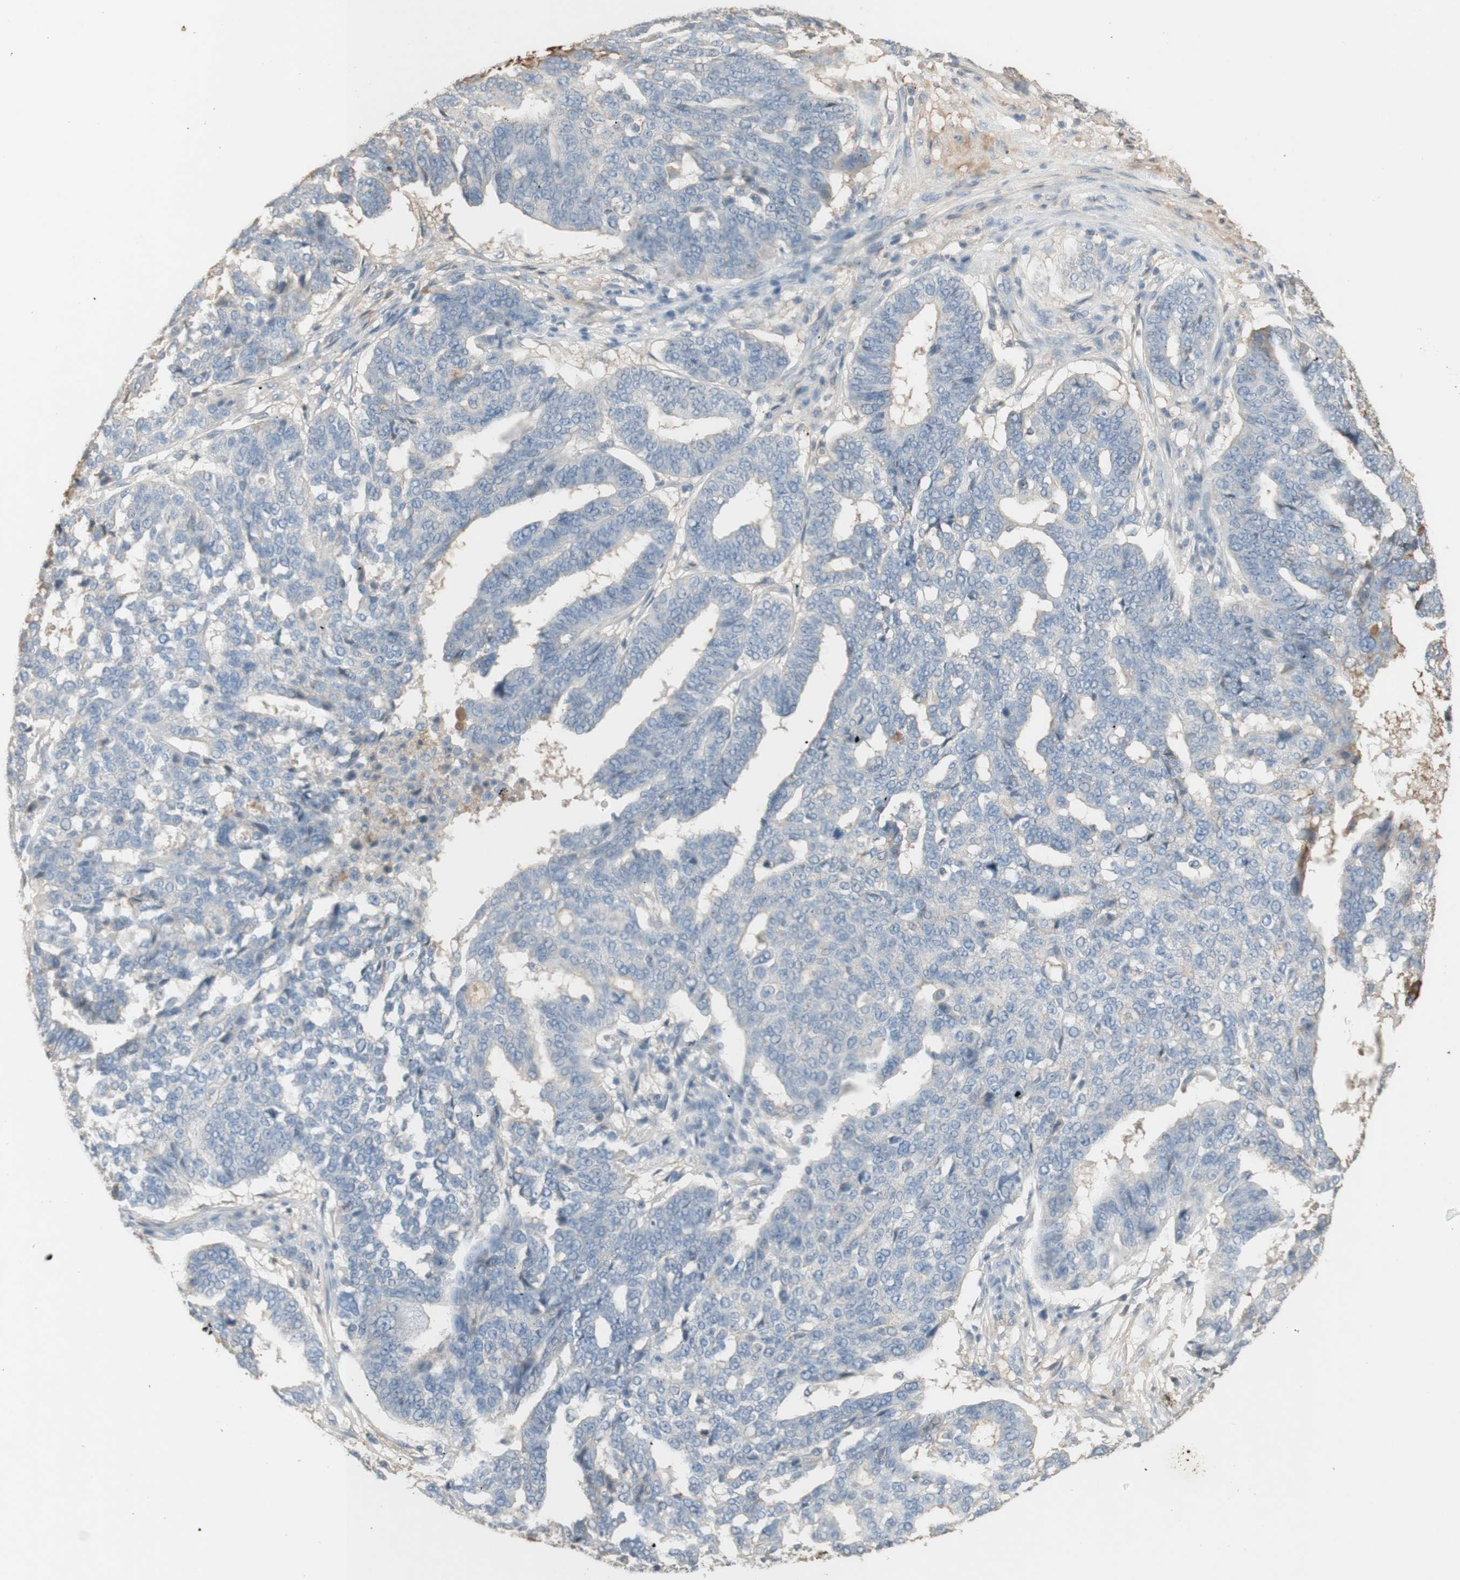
{"staining": {"intensity": "negative", "quantity": "none", "location": "none"}, "tissue": "ovarian cancer", "cell_type": "Tumor cells", "image_type": "cancer", "snomed": [{"axis": "morphology", "description": "Cystadenocarcinoma, serous, NOS"}, {"axis": "topography", "description": "Ovary"}], "caption": "This is a histopathology image of immunohistochemistry staining of ovarian cancer (serous cystadenocarcinoma), which shows no staining in tumor cells.", "gene": "IFNG", "patient": {"sex": "female", "age": 59}}